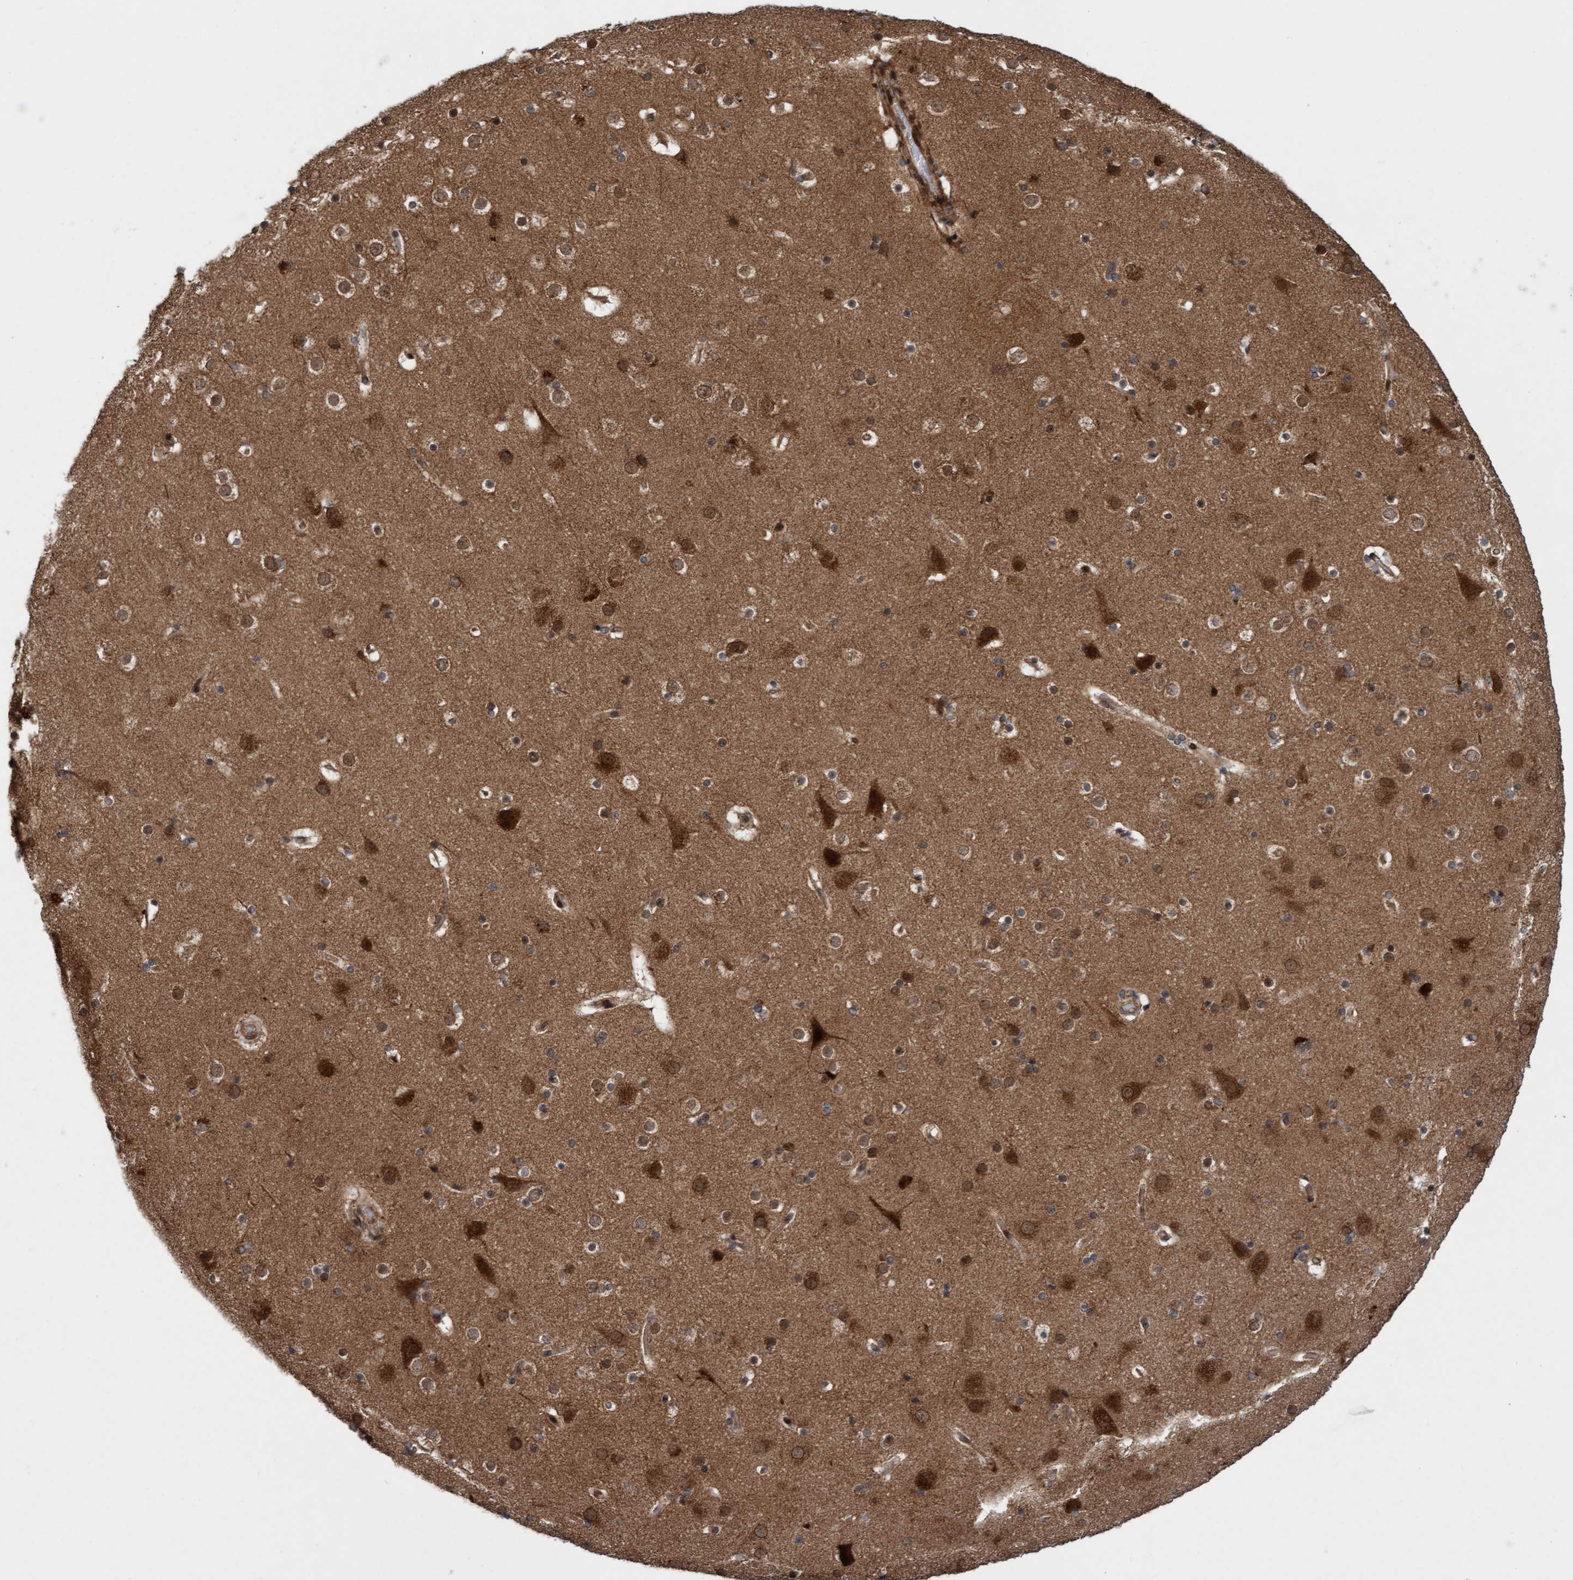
{"staining": {"intensity": "moderate", "quantity": ">75%", "location": "cytoplasmic/membranous,nuclear"}, "tissue": "cerebral cortex", "cell_type": "Endothelial cells", "image_type": "normal", "snomed": [{"axis": "morphology", "description": "Normal tissue, NOS"}, {"axis": "topography", "description": "Cerebral cortex"}], "caption": "Protein positivity by immunohistochemistry reveals moderate cytoplasmic/membranous,nuclear staining in approximately >75% of endothelial cells in normal cerebral cortex. The staining was performed using DAB, with brown indicating positive protein expression. Nuclei are stained blue with hematoxylin.", "gene": "ITFG1", "patient": {"sex": "male", "age": 57}}